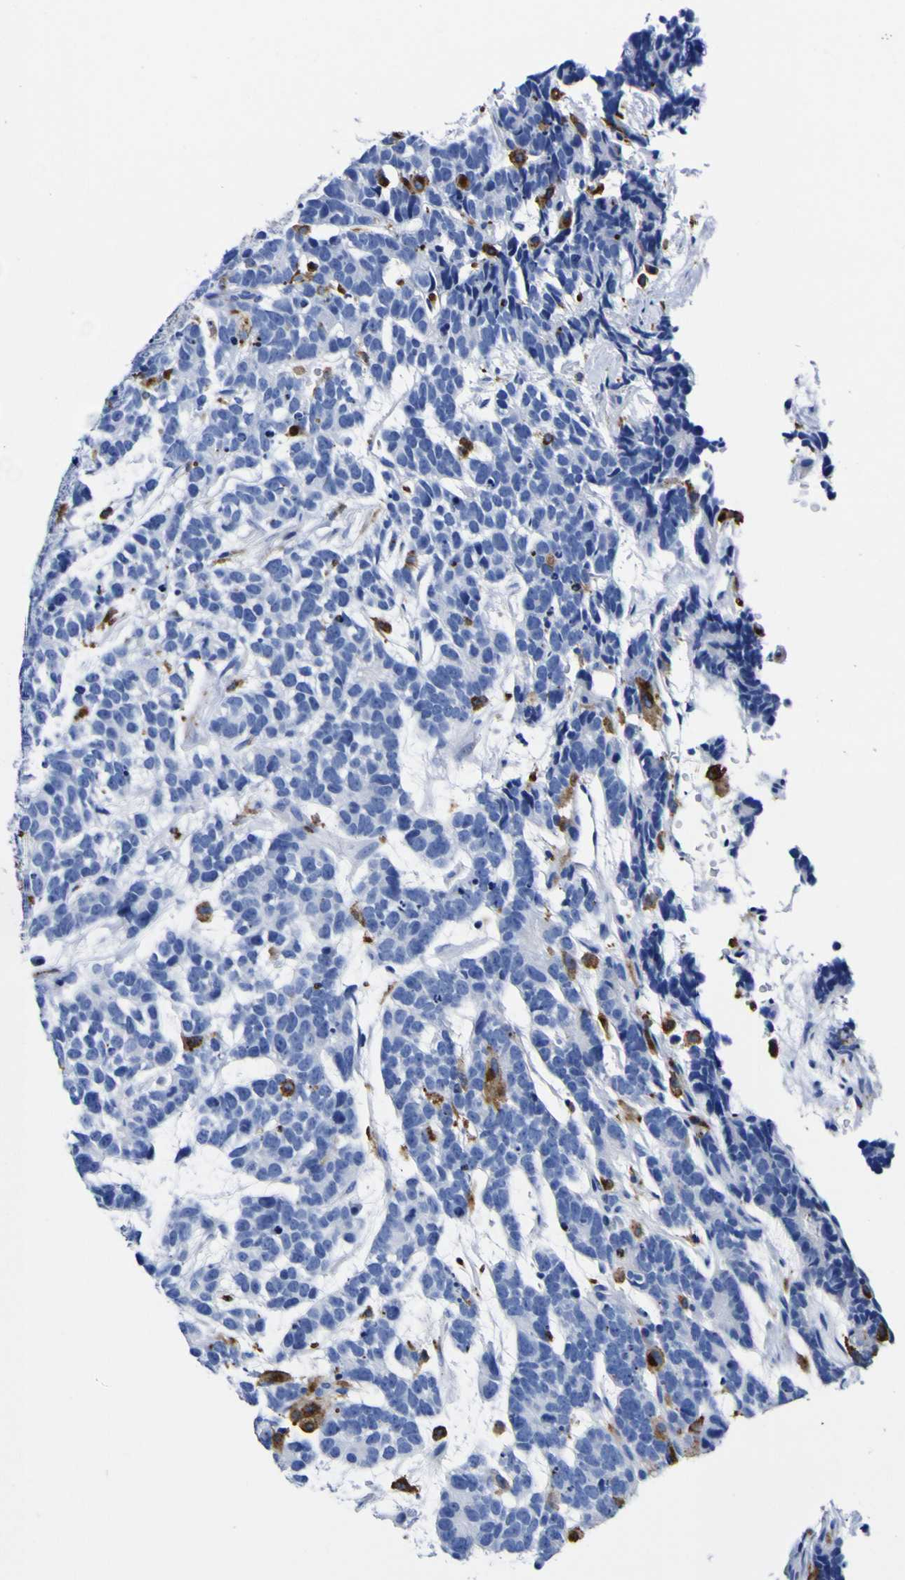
{"staining": {"intensity": "moderate", "quantity": "<25%", "location": "cytoplasmic/membranous"}, "tissue": "testis cancer", "cell_type": "Tumor cells", "image_type": "cancer", "snomed": [{"axis": "morphology", "description": "Carcinoma, Embryonal, NOS"}, {"axis": "topography", "description": "Testis"}], "caption": "Protein staining shows moderate cytoplasmic/membranous expression in approximately <25% of tumor cells in testis cancer (embryonal carcinoma). Nuclei are stained in blue.", "gene": "HLA-DQA1", "patient": {"sex": "male", "age": 26}}